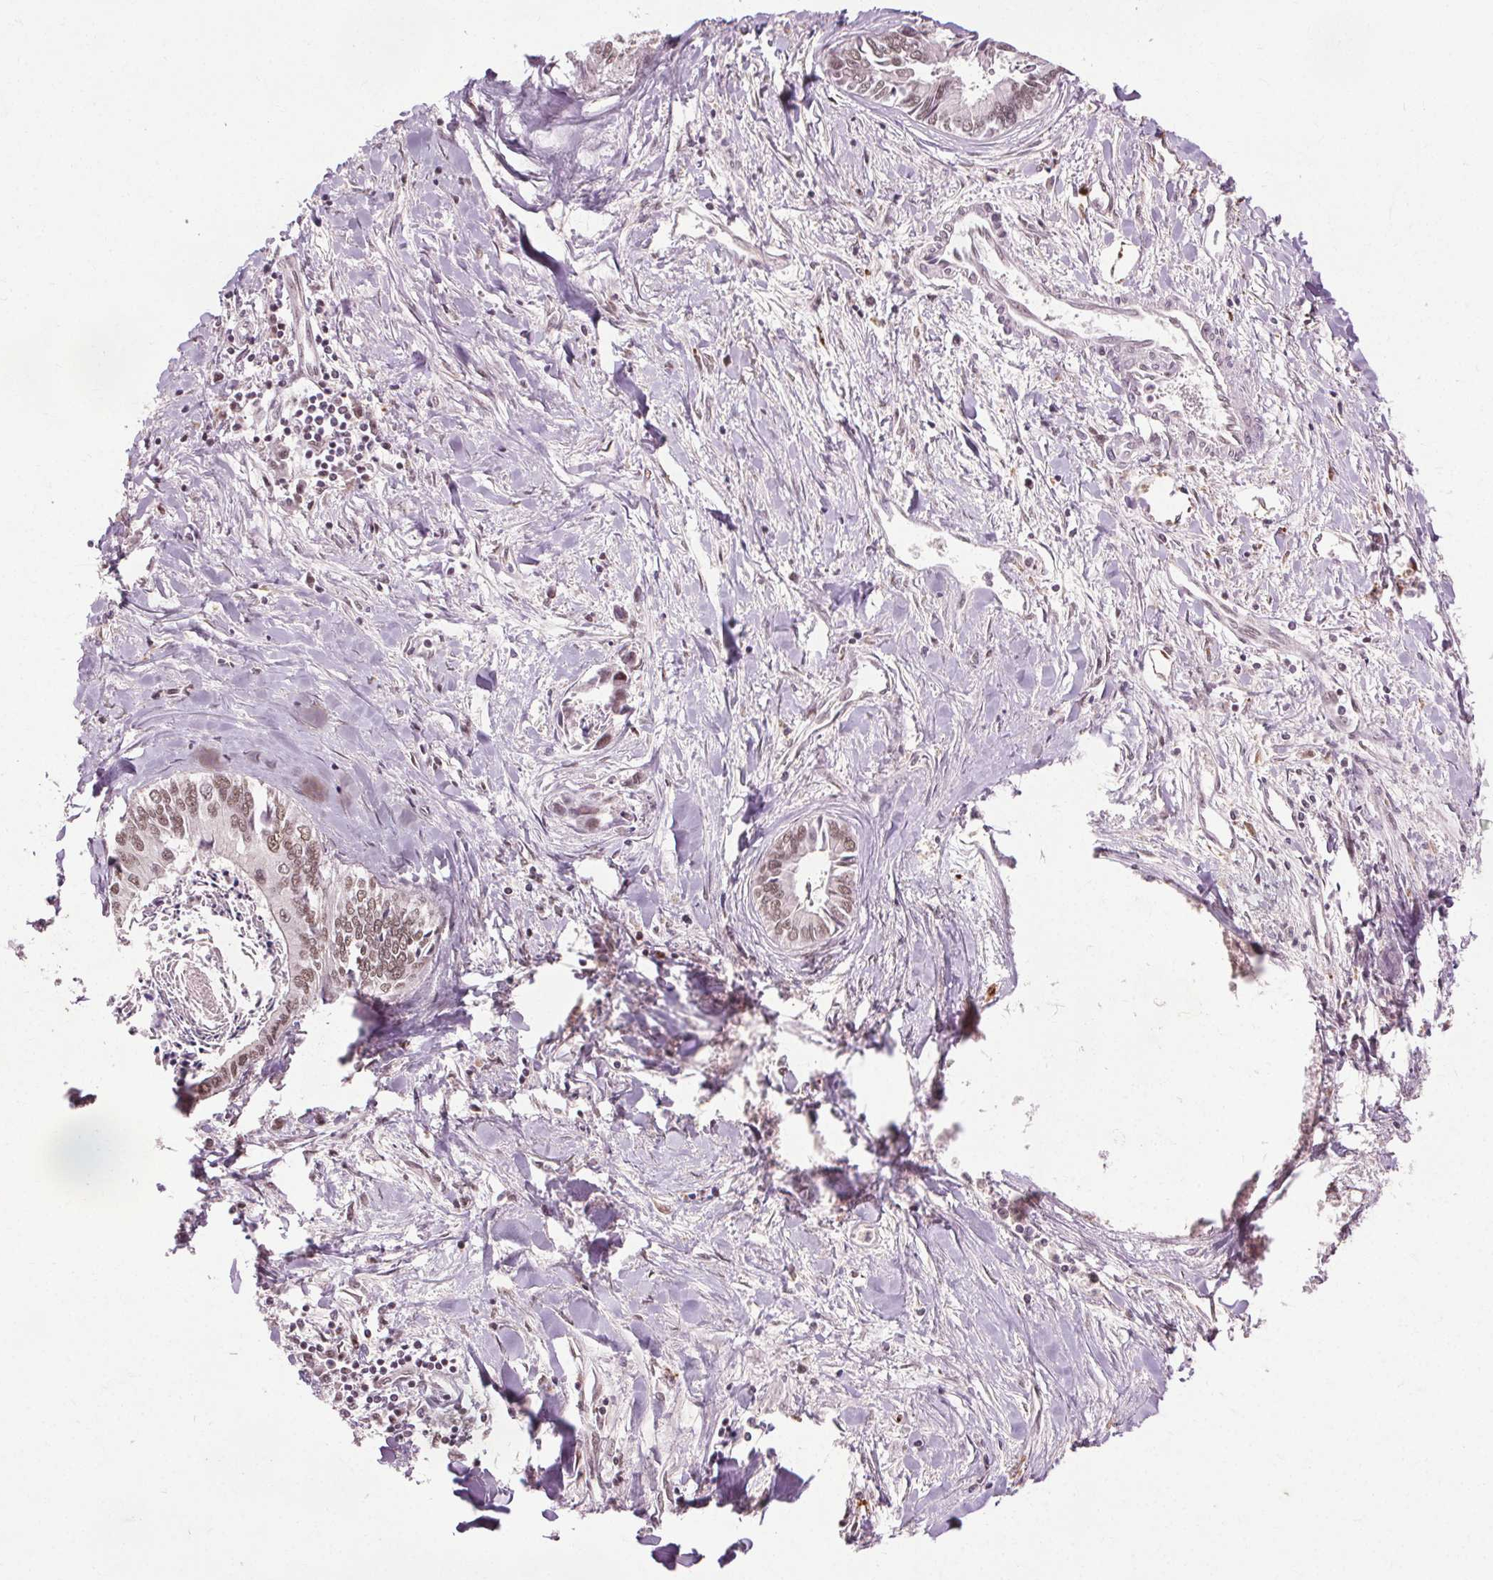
{"staining": {"intensity": "moderate", "quantity": ">75%", "location": "nuclear"}, "tissue": "liver cancer", "cell_type": "Tumor cells", "image_type": "cancer", "snomed": [{"axis": "morphology", "description": "Cholangiocarcinoma"}, {"axis": "topography", "description": "Liver"}], "caption": "Protein staining reveals moderate nuclear positivity in approximately >75% of tumor cells in liver cholangiocarcinoma. Immunohistochemistry stains the protein of interest in brown and the nuclei are stained blue.", "gene": "MED6", "patient": {"sex": "male", "age": 66}}